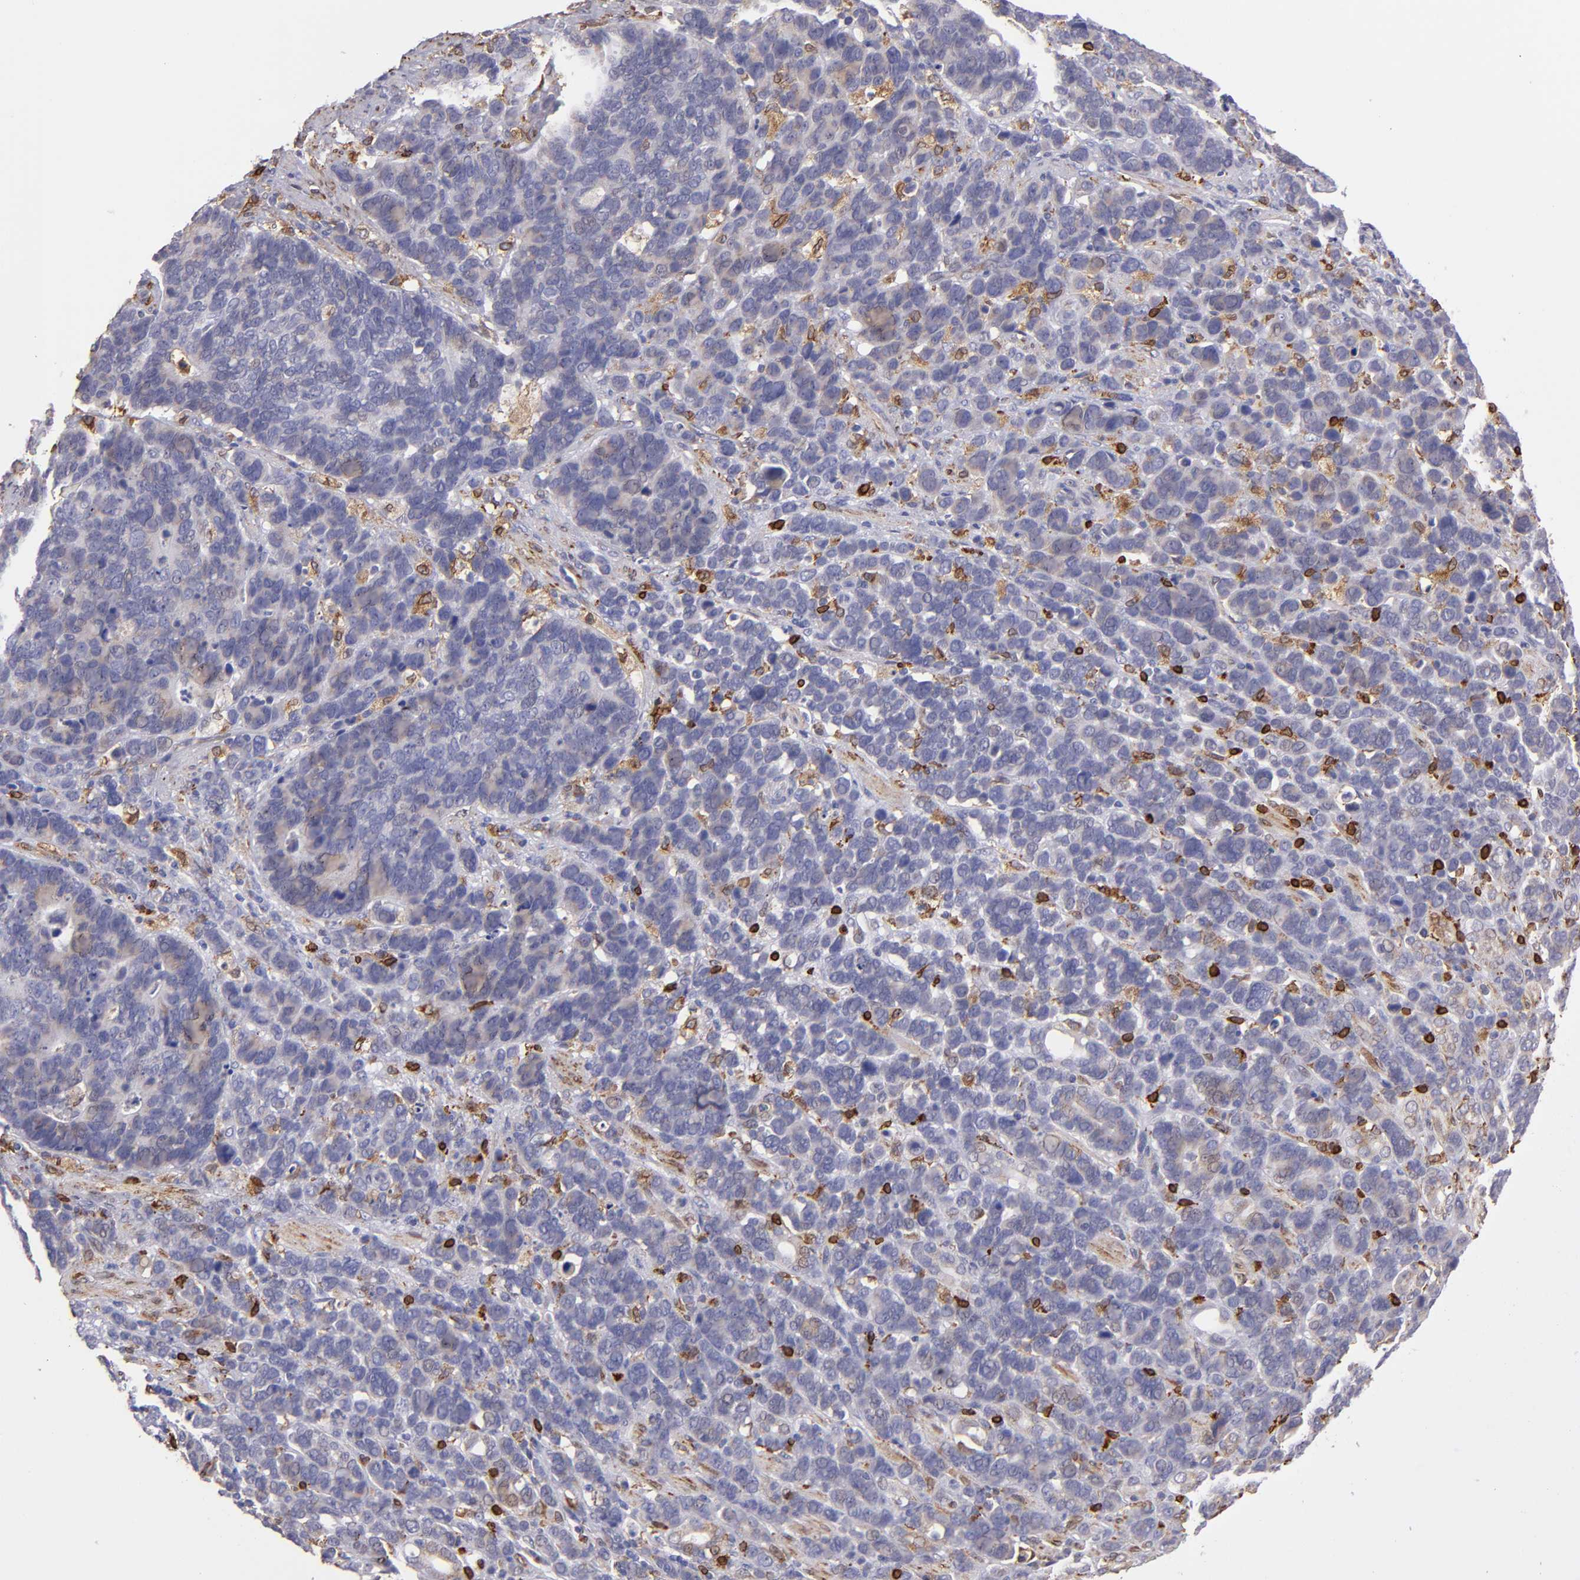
{"staining": {"intensity": "weak", "quantity": "25%-75%", "location": "cytoplasmic/membranous"}, "tissue": "stomach cancer", "cell_type": "Tumor cells", "image_type": "cancer", "snomed": [{"axis": "morphology", "description": "Adenocarcinoma, NOS"}, {"axis": "topography", "description": "Stomach, upper"}], "caption": "Immunohistochemical staining of stomach adenocarcinoma demonstrates low levels of weak cytoplasmic/membranous expression in about 25%-75% of tumor cells.", "gene": "PTGS1", "patient": {"sex": "male", "age": 71}}